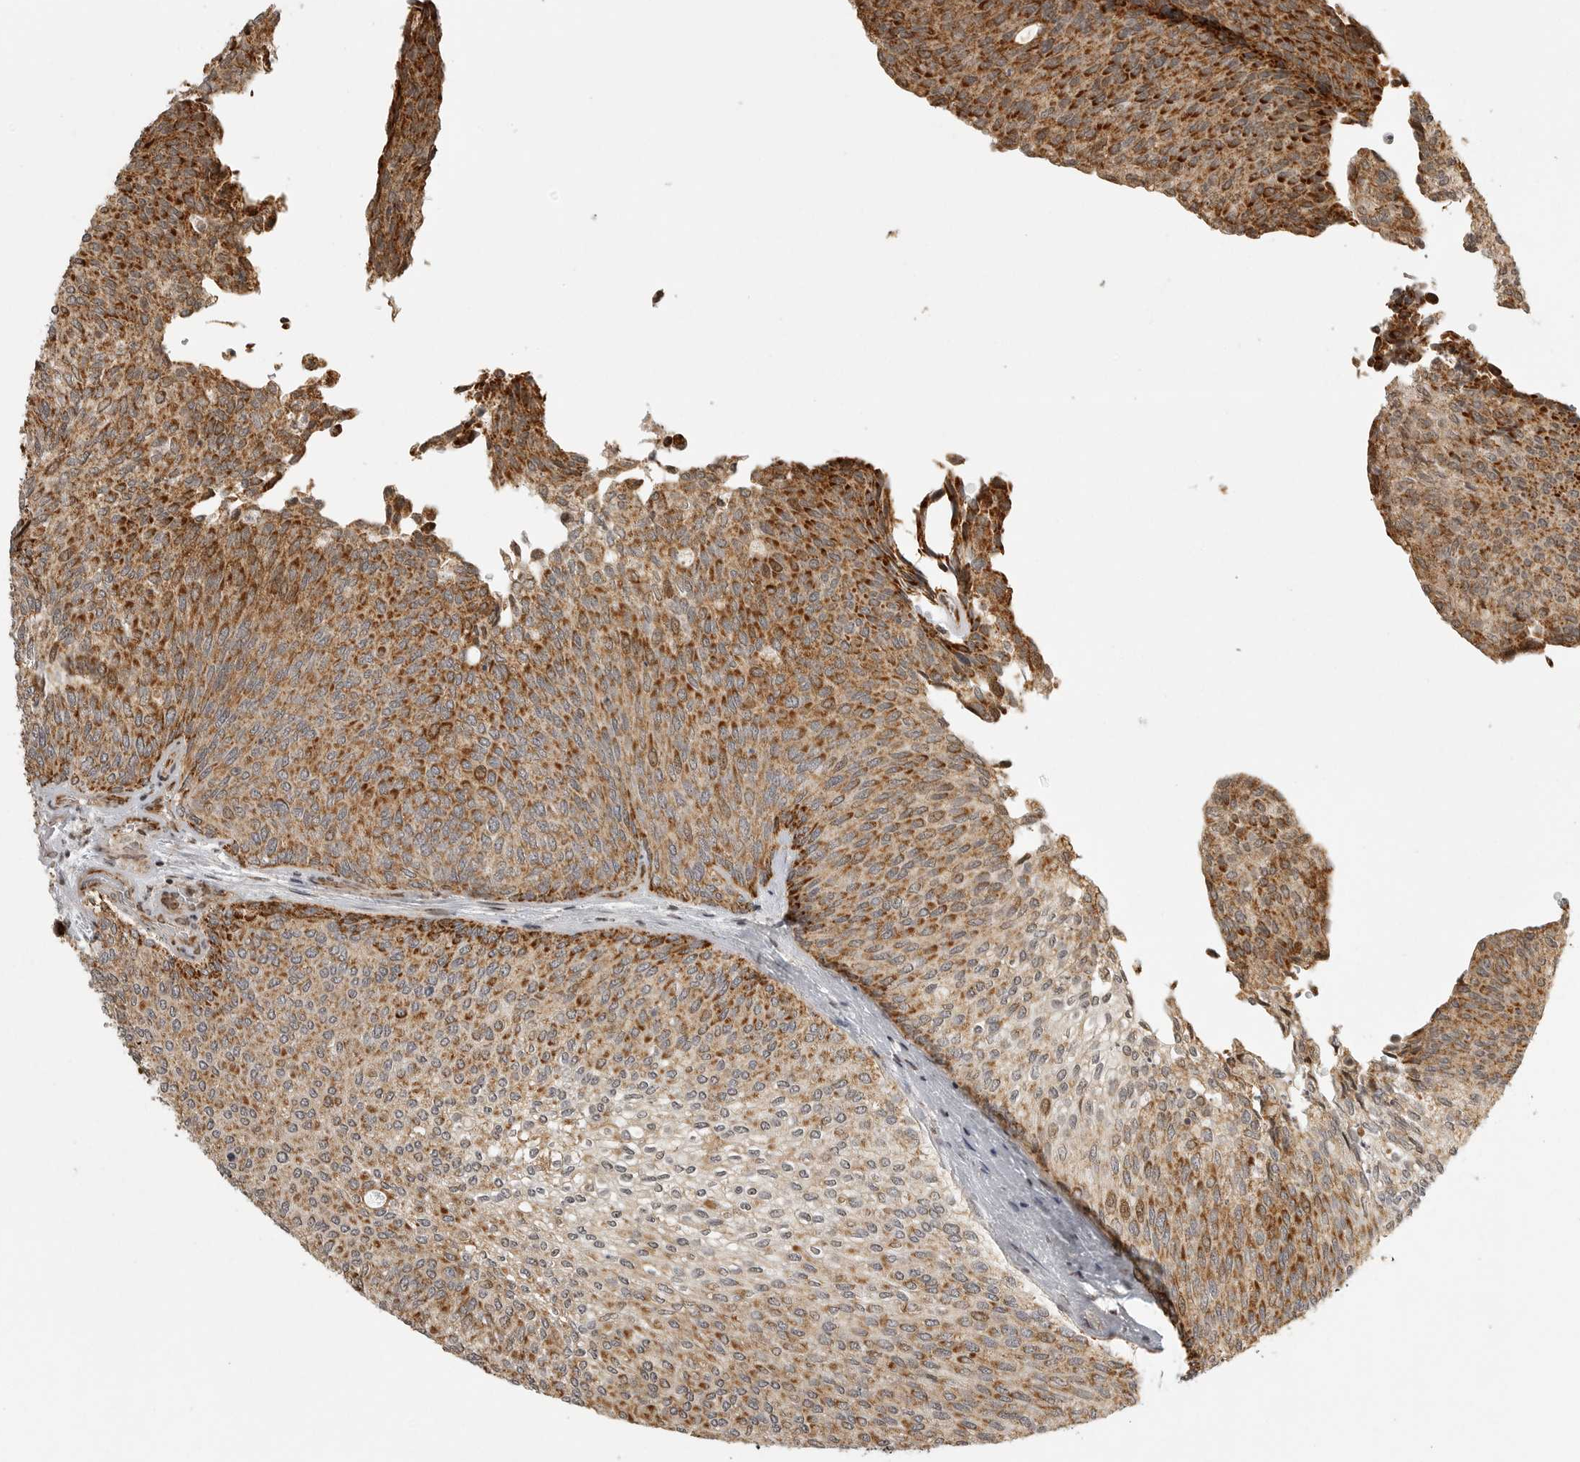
{"staining": {"intensity": "moderate", "quantity": ">75%", "location": "cytoplasmic/membranous"}, "tissue": "urothelial cancer", "cell_type": "Tumor cells", "image_type": "cancer", "snomed": [{"axis": "morphology", "description": "Urothelial carcinoma, Low grade"}, {"axis": "topography", "description": "Urinary bladder"}], "caption": "Approximately >75% of tumor cells in human urothelial cancer reveal moderate cytoplasmic/membranous protein staining as visualized by brown immunohistochemical staining.", "gene": "NARS2", "patient": {"sex": "female", "age": 79}}